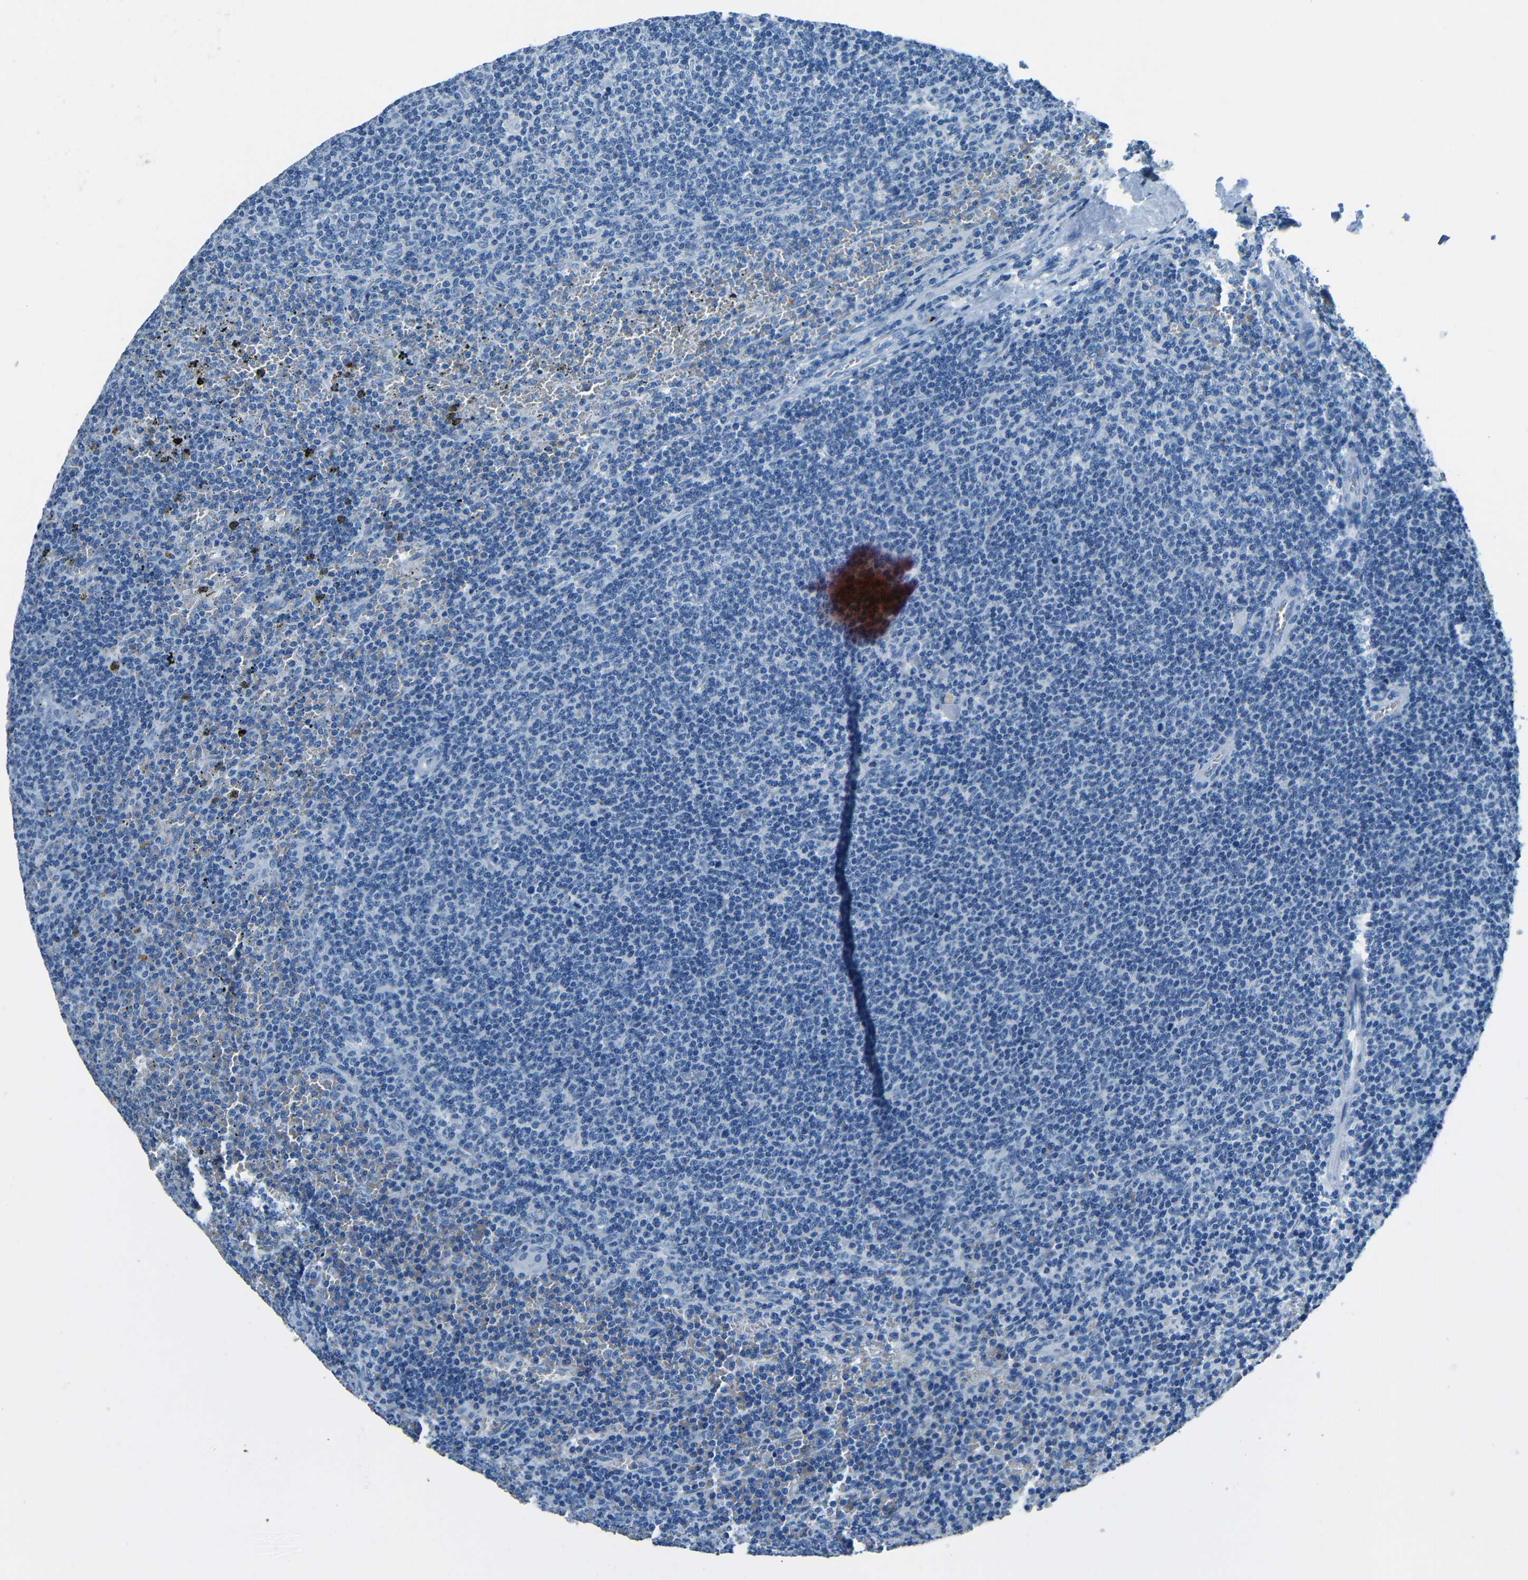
{"staining": {"intensity": "negative", "quantity": "none", "location": "none"}, "tissue": "lymphoma", "cell_type": "Tumor cells", "image_type": "cancer", "snomed": [{"axis": "morphology", "description": "Malignant lymphoma, non-Hodgkin's type, Low grade"}, {"axis": "topography", "description": "Spleen"}], "caption": "The immunohistochemistry histopathology image has no significant staining in tumor cells of lymphoma tissue. (DAB (3,3'-diaminobenzidine) immunohistochemistry (IHC) visualized using brightfield microscopy, high magnification).", "gene": "FBN2", "patient": {"sex": "female", "age": 50}}